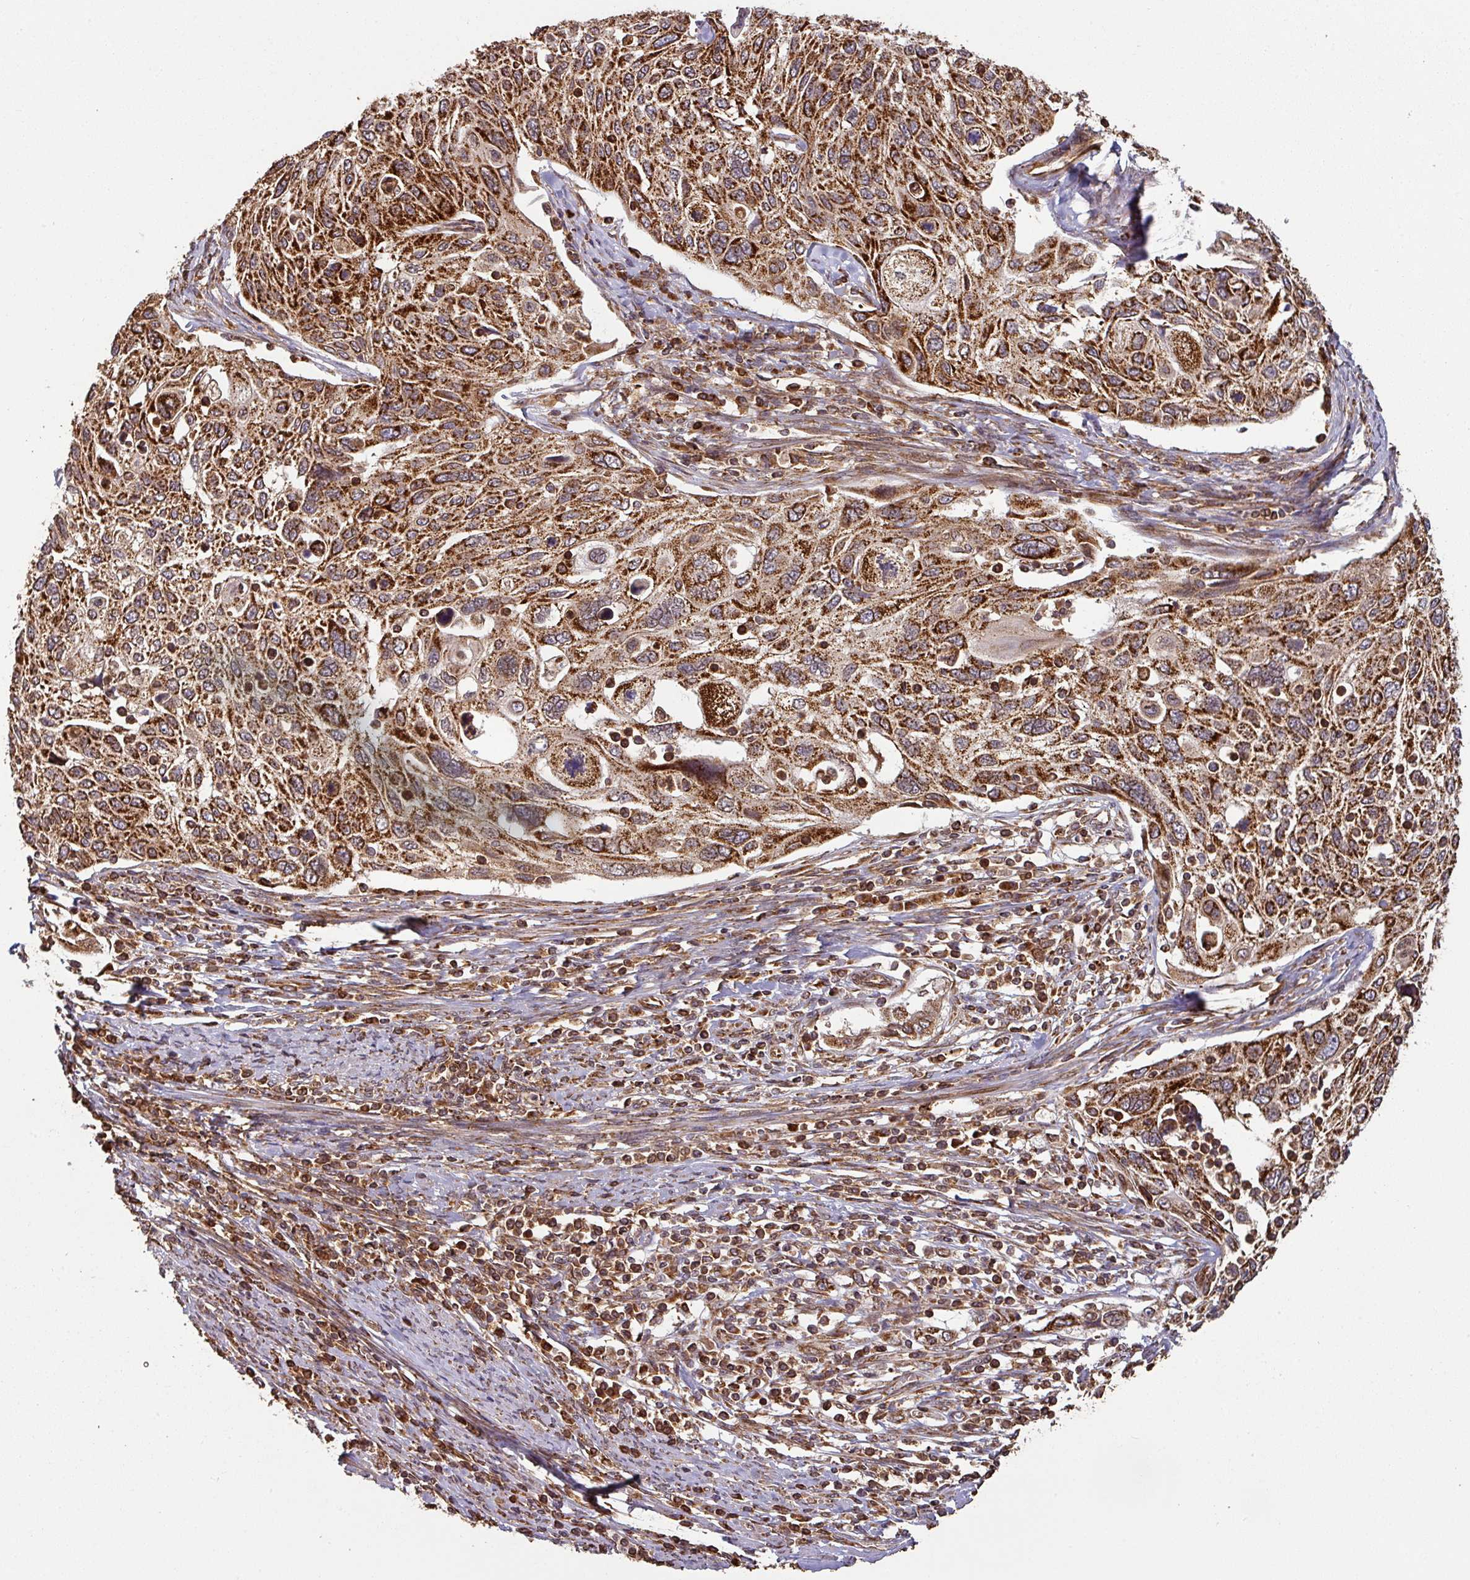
{"staining": {"intensity": "strong", "quantity": ">75%", "location": "cytoplasmic/membranous"}, "tissue": "cervical cancer", "cell_type": "Tumor cells", "image_type": "cancer", "snomed": [{"axis": "morphology", "description": "Squamous cell carcinoma, NOS"}, {"axis": "topography", "description": "Cervix"}], "caption": "Cervical cancer stained with immunohistochemistry (IHC) demonstrates strong cytoplasmic/membranous positivity in approximately >75% of tumor cells.", "gene": "TRAP1", "patient": {"sex": "female", "age": 70}}